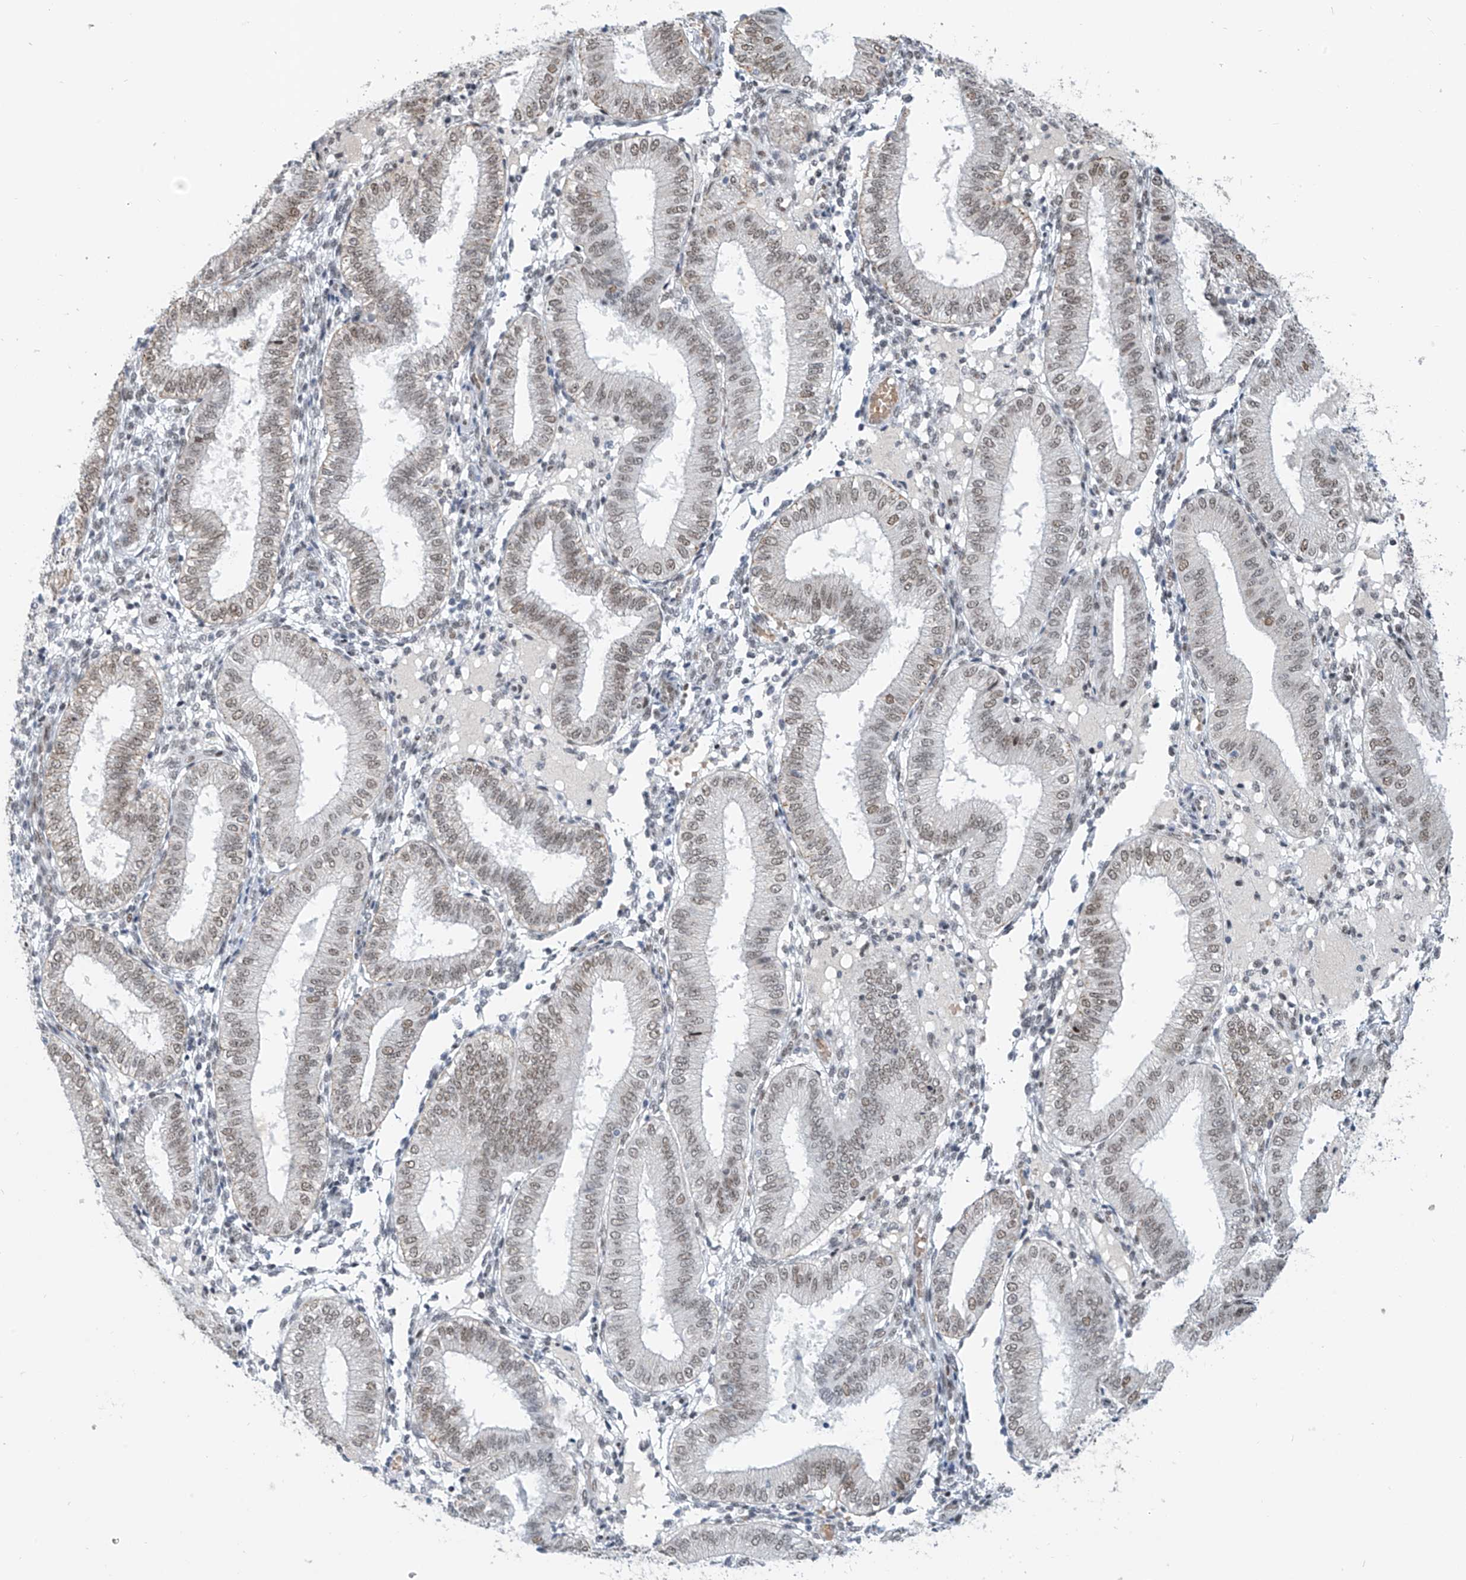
{"staining": {"intensity": "negative", "quantity": "none", "location": "none"}, "tissue": "endometrium", "cell_type": "Cells in endometrial stroma", "image_type": "normal", "snomed": [{"axis": "morphology", "description": "Normal tissue, NOS"}, {"axis": "topography", "description": "Endometrium"}], "caption": "A histopathology image of endometrium stained for a protein exhibits no brown staining in cells in endometrial stroma.", "gene": "MCM9", "patient": {"sex": "female", "age": 39}}